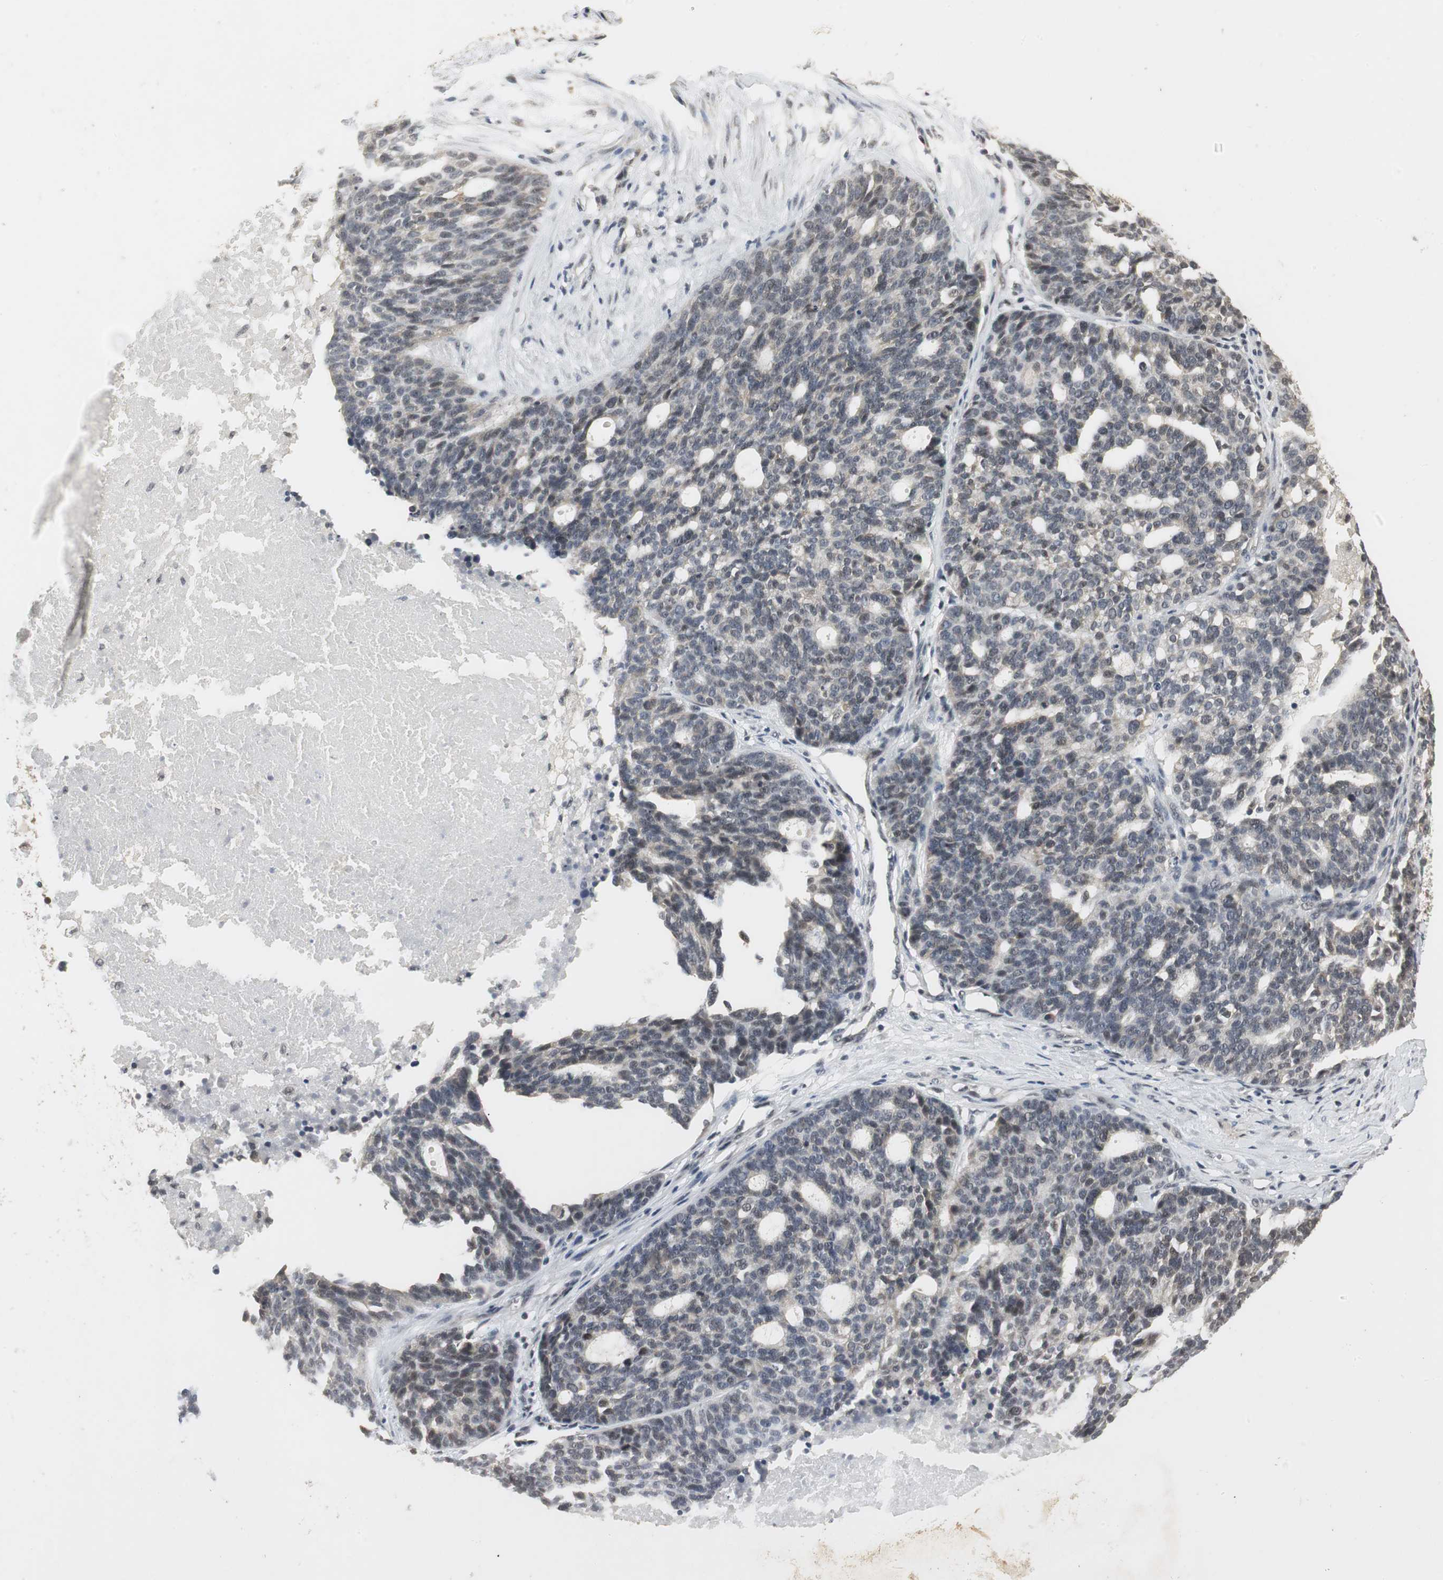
{"staining": {"intensity": "weak", "quantity": "<25%", "location": "nuclear"}, "tissue": "ovarian cancer", "cell_type": "Tumor cells", "image_type": "cancer", "snomed": [{"axis": "morphology", "description": "Cystadenocarcinoma, serous, NOS"}, {"axis": "topography", "description": "Ovary"}], "caption": "Immunohistochemistry micrograph of human serous cystadenocarcinoma (ovarian) stained for a protein (brown), which exhibits no positivity in tumor cells.", "gene": "ELOA", "patient": {"sex": "female", "age": 59}}